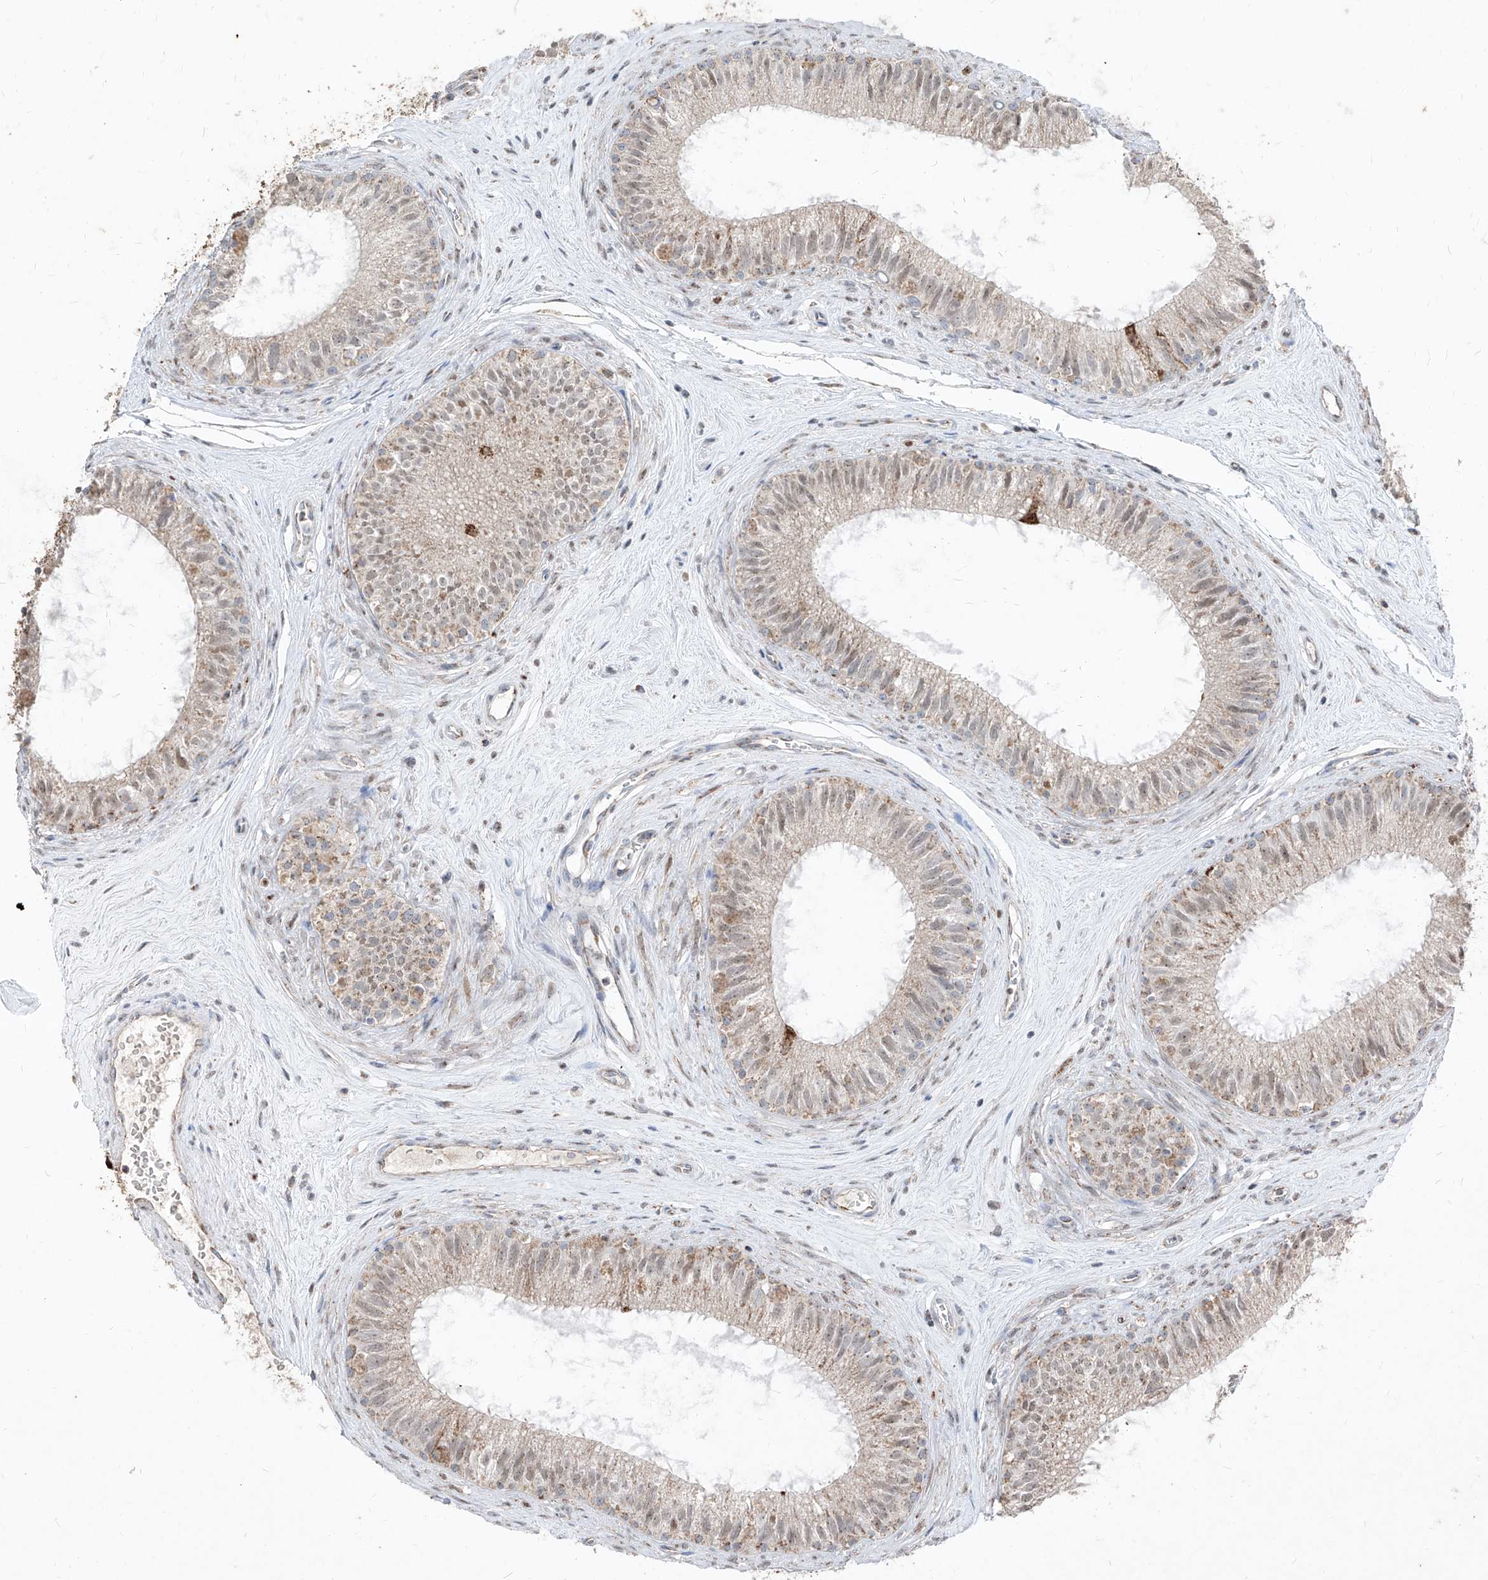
{"staining": {"intensity": "weak", "quantity": ">75%", "location": "cytoplasmic/membranous,nuclear"}, "tissue": "epididymis", "cell_type": "Glandular cells", "image_type": "normal", "snomed": [{"axis": "morphology", "description": "Normal tissue, NOS"}, {"axis": "topography", "description": "Epididymis"}], "caption": "Weak cytoplasmic/membranous,nuclear staining is present in about >75% of glandular cells in normal epididymis. The staining was performed using DAB, with brown indicating positive protein expression. Nuclei are stained blue with hematoxylin.", "gene": "NDUFB3", "patient": {"sex": "male", "age": 71}}